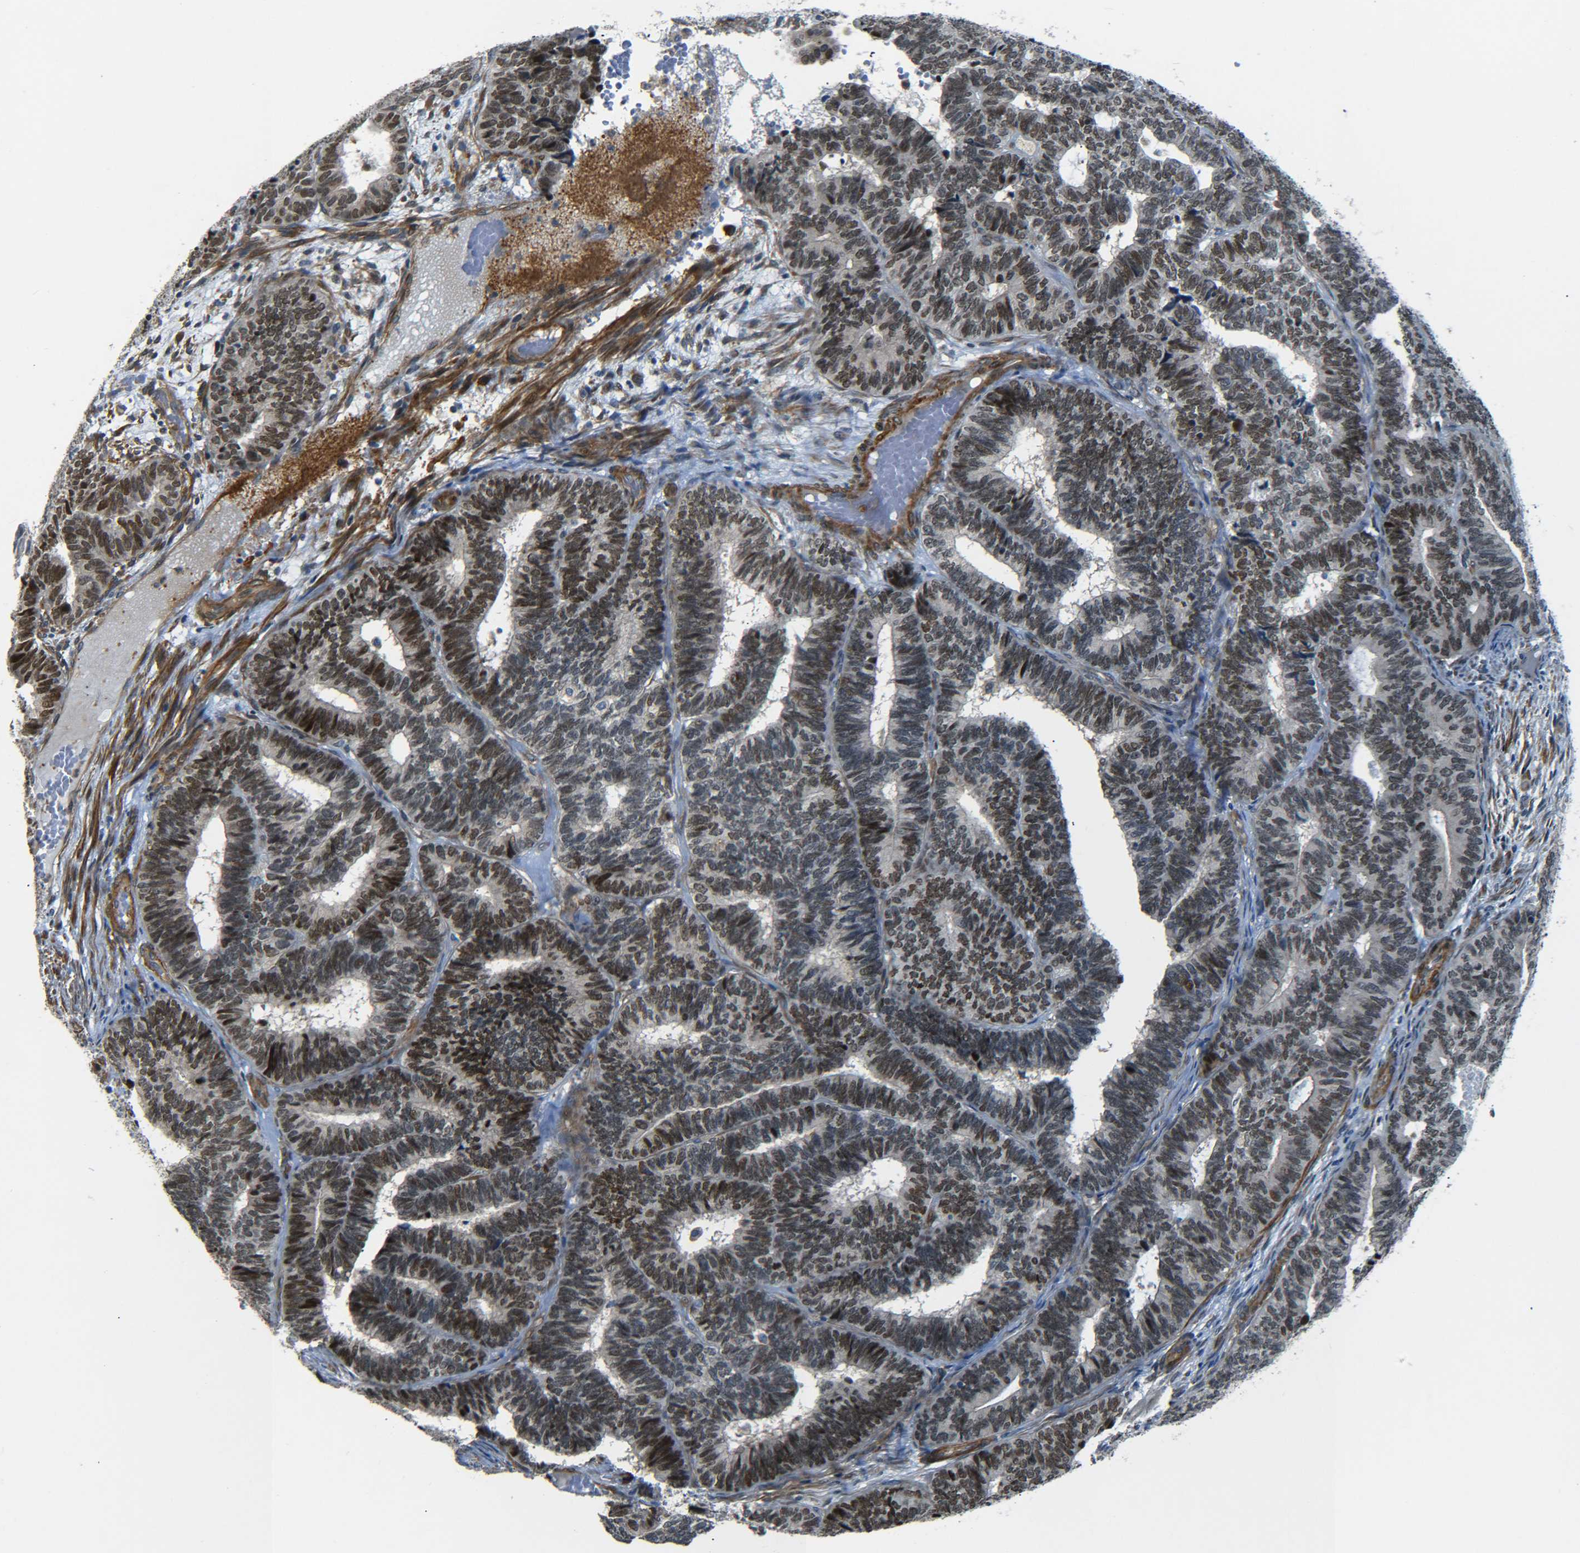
{"staining": {"intensity": "moderate", "quantity": "25%-75%", "location": "nuclear"}, "tissue": "endometrial cancer", "cell_type": "Tumor cells", "image_type": "cancer", "snomed": [{"axis": "morphology", "description": "Adenocarcinoma, NOS"}, {"axis": "topography", "description": "Endometrium"}], "caption": "IHC (DAB (3,3'-diaminobenzidine)) staining of human endometrial cancer (adenocarcinoma) exhibits moderate nuclear protein expression in about 25%-75% of tumor cells. The protein of interest is shown in brown color, while the nuclei are stained blue.", "gene": "MEIS1", "patient": {"sex": "female", "age": 70}}